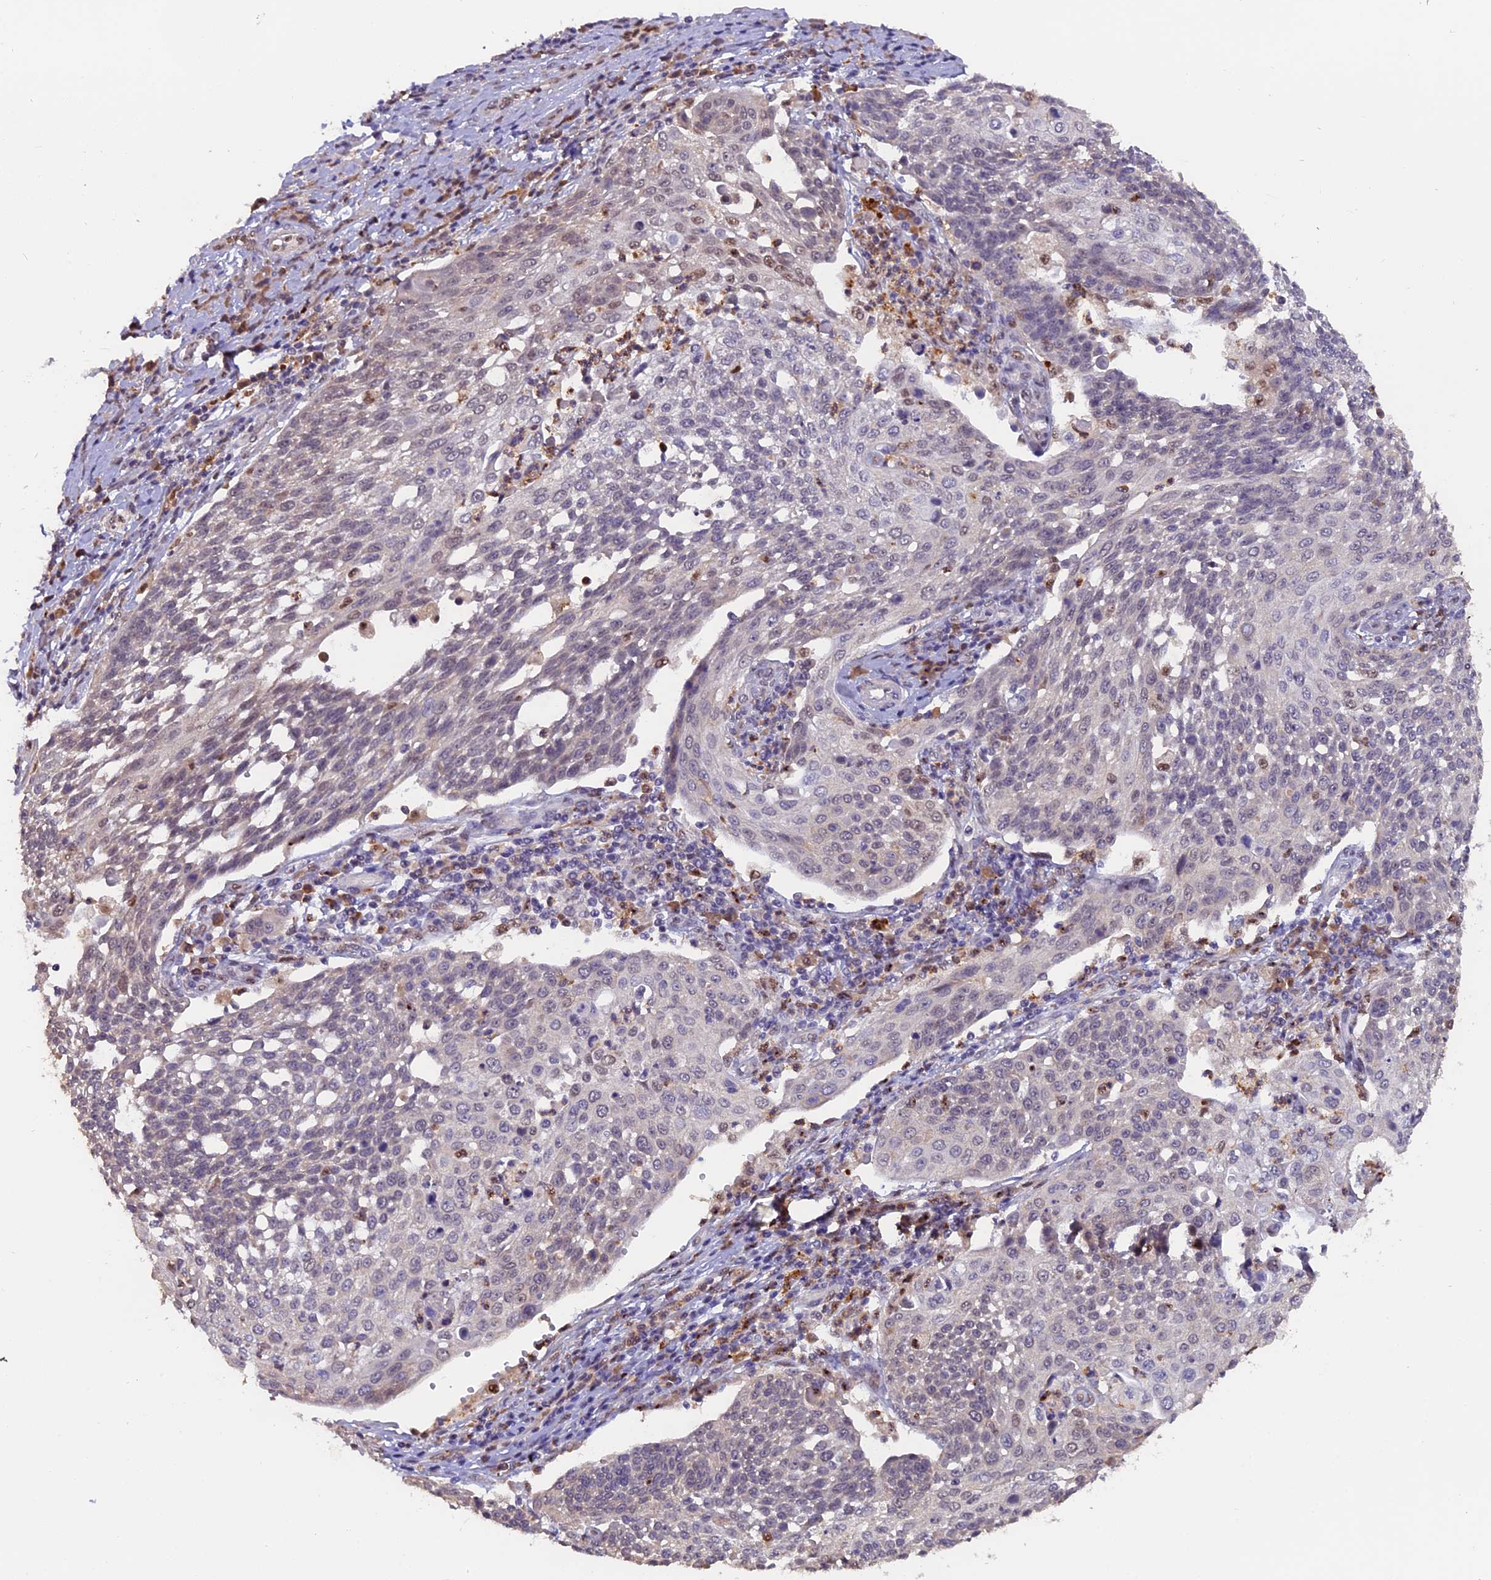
{"staining": {"intensity": "negative", "quantity": "none", "location": "none"}, "tissue": "cervical cancer", "cell_type": "Tumor cells", "image_type": "cancer", "snomed": [{"axis": "morphology", "description": "Squamous cell carcinoma, NOS"}, {"axis": "topography", "description": "Cervix"}], "caption": "Immunohistochemical staining of cervical squamous cell carcinoma displays no significant positivity in tumor cells. The staining was performed using DAB to visualize the protein expression in brown, while the nuclei were stained in blue with hematoxylin (Magnification: 20x).", "gene": "FAM118B", "patient": {"sex": "female", "age": 34}}